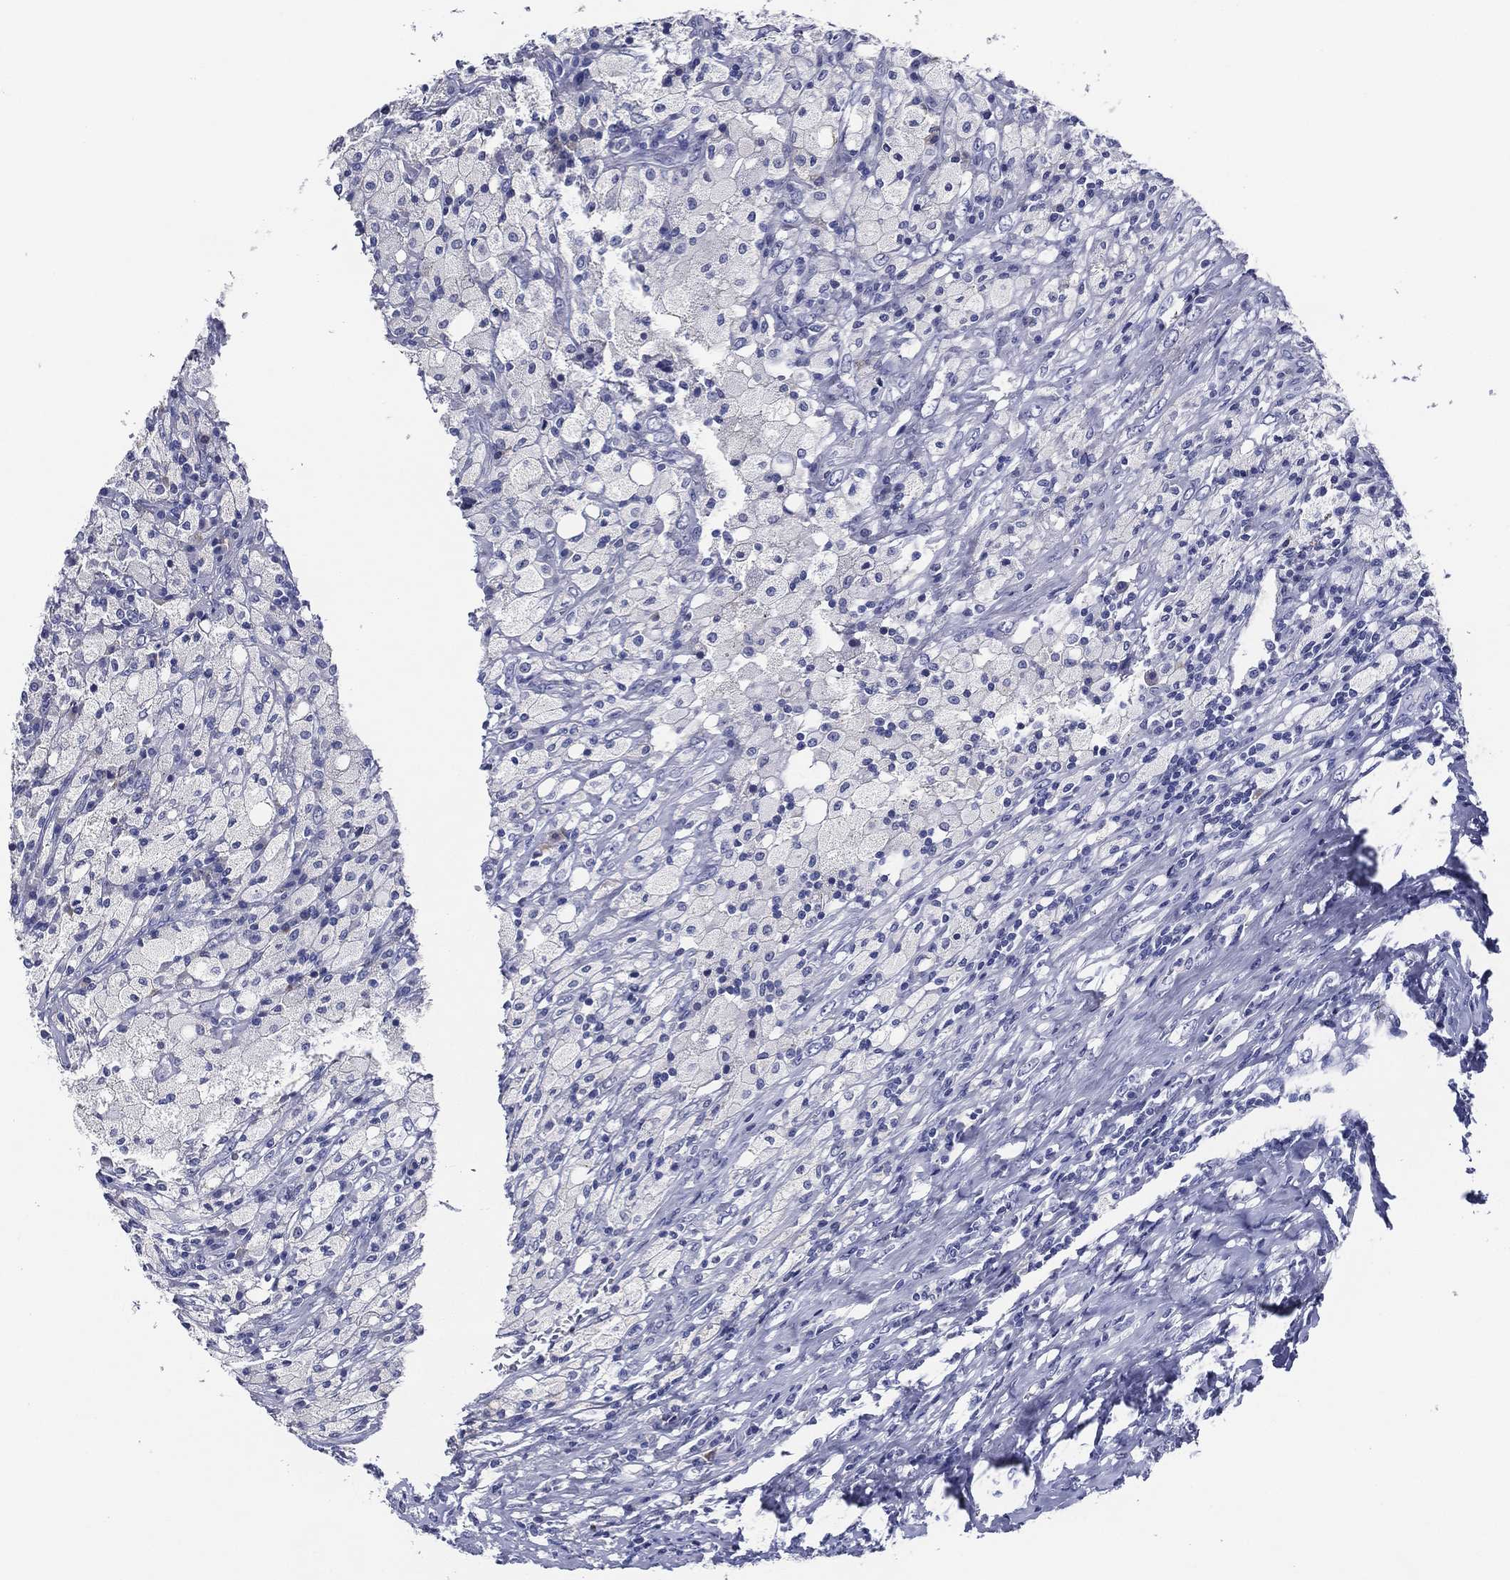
{"staining": {"intensity": "strong", "quantity": "<25%", "location": "cytoplasmic/membranous"}, "tissue": "testis cancer", "cell_type": "Tumor cells", "image_type": "cancer", "snomed": [{"axis": "morphology", "description": "Necrosis, NOS"}, {"axis": "morphology", "description": "Carcinoma, Embryonal, NOS"}, {"axis": "topography", "description": "Testis"}], "caption": "Protein expression analysis of human testis cancer (embryonal carcinoma) reveals strong cytoplasmic/membranous positivity in about <25% of tumor cells.", "gene": "ACE2", "patient": {"sex": "male", "age": 19}}